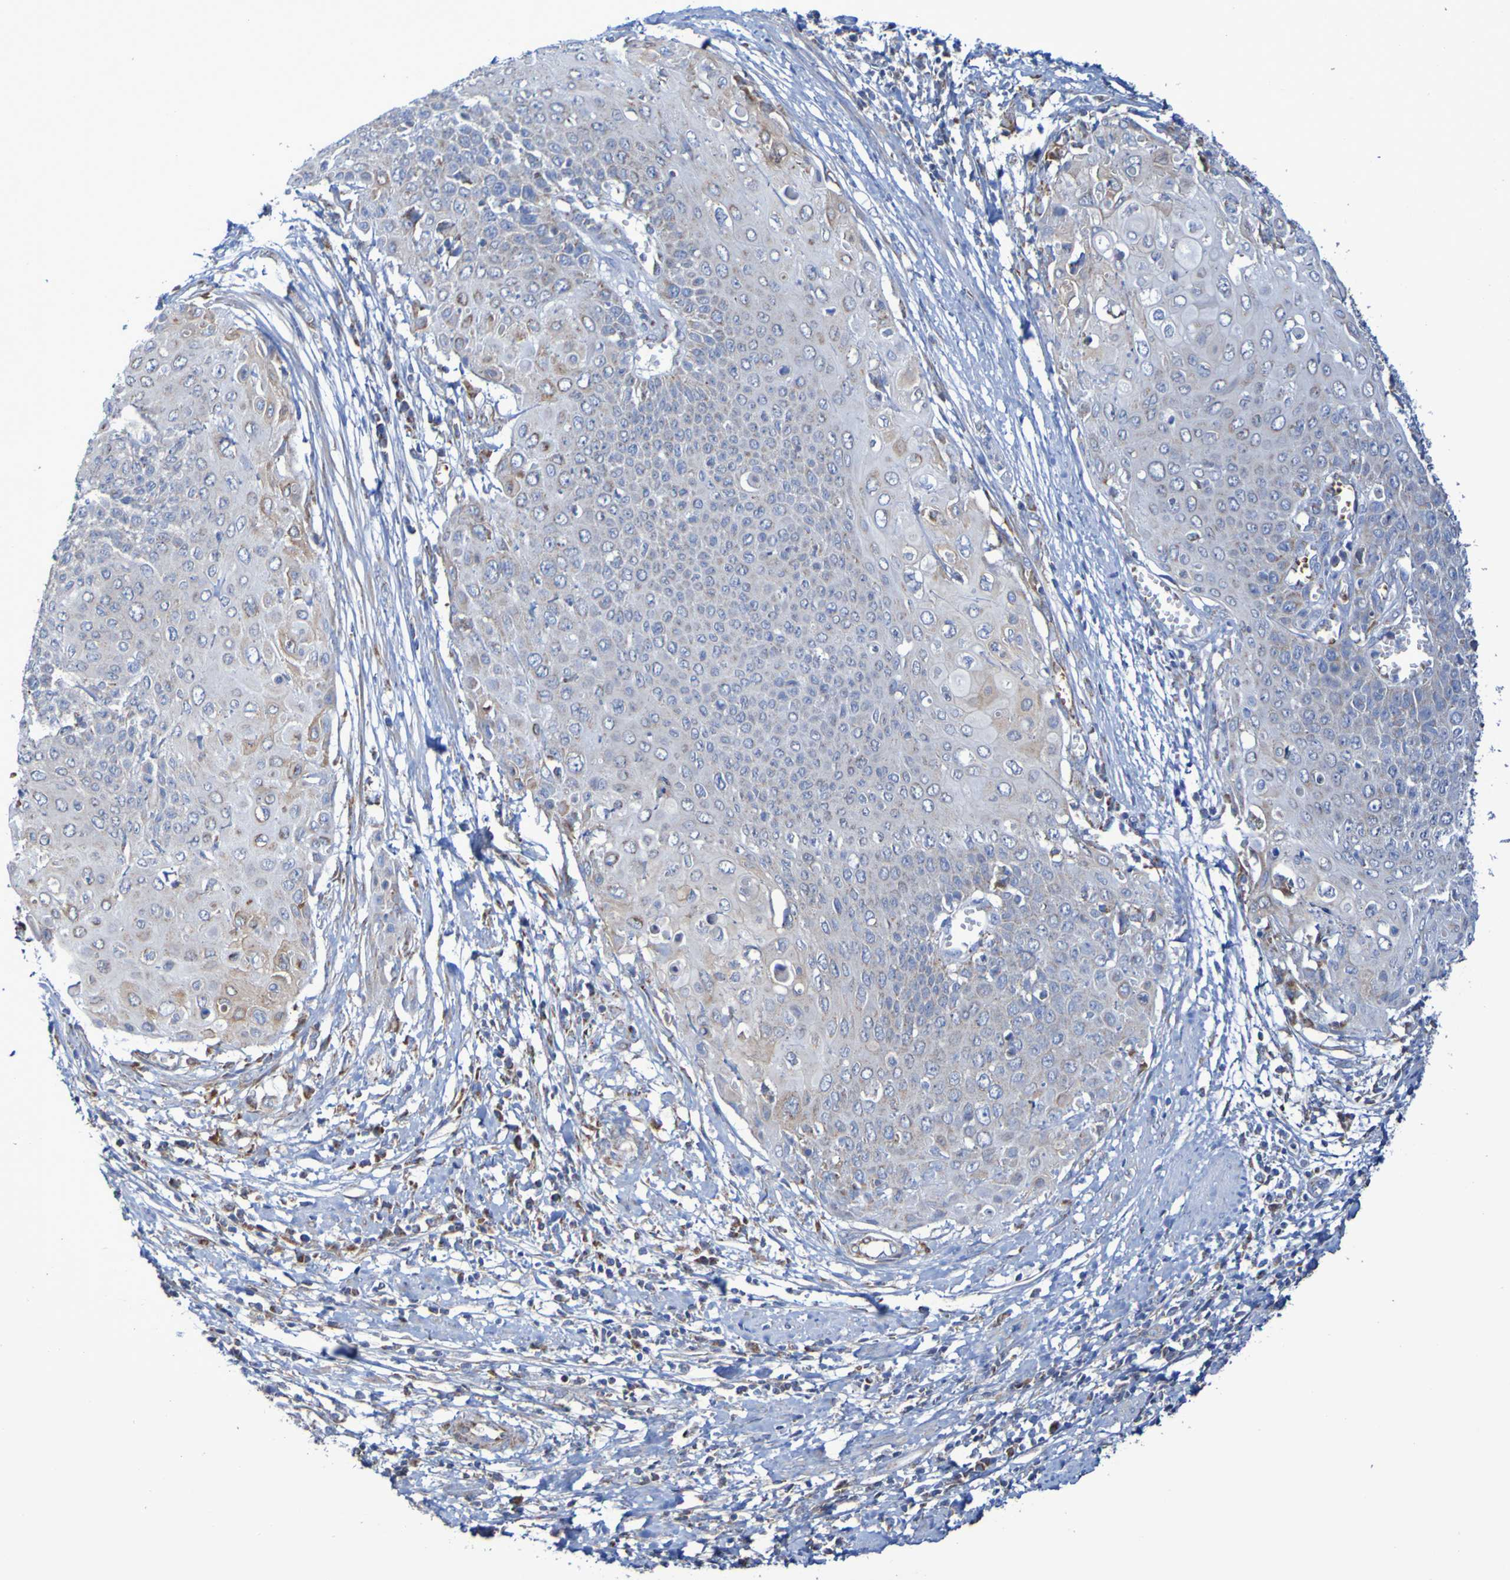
{"staining": {"intensity": "weak", "quantity": "25%-75%", "location": "cytoplasmic/membranous"}, "tissue": "cervical cancer", "cell_type": "Tumor cells", "image_type": "cancer", "snomed": [{"axis": "morphology", "description": "Squamous cell carcinoma, NOS"}, {"axis": "topography", "description": "Cervix"}], "caption": "Human cervical cancer stained with a protein marker shows weak staining in tumor cells.", "gene": "CNTN2", "patient": {"sex": "female", "age": 39}}